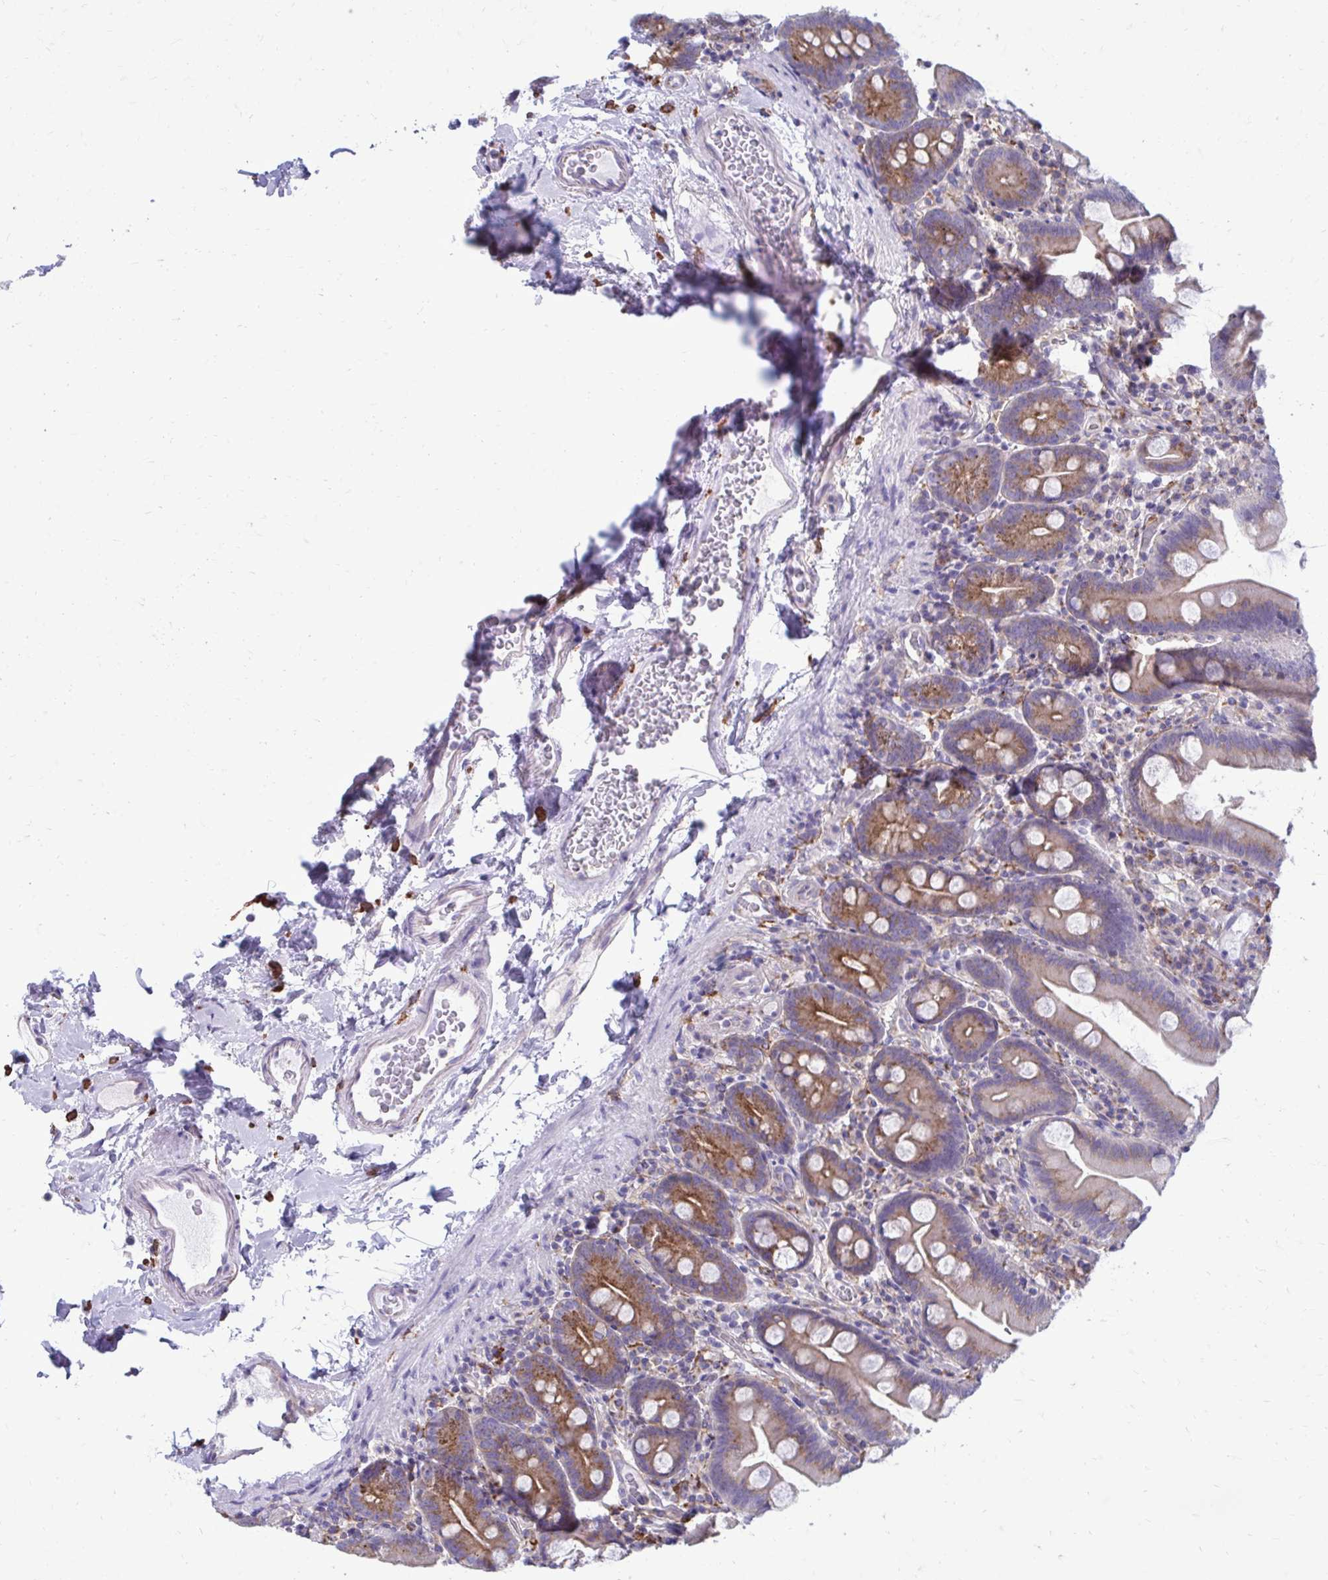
{"staining": {"intensity": "moderate", "quantity": "25%-75%", "location": "cytoplasmic/membranous"}, "tissue": "small intestine", "cell_type": "Glandular cells", "image_type": "normal", "snomed": [{"axis": "morphology", "description": "Normal tissue, NOS"}, {"axis": "topography", "description": "Small intestine"}], "caption": "Immunohistochemistry (IHC) staining of unremarkable small intestine, which shows medium levels of moderate cytoplasmic/membranous positivity in approximately 25%-75% of glandular cells indicating moderate cytoplasmic/membranous protein positivity. The staining was performed using DAB (3,3'-diaminobenzidine) (brown) for protein detection and nuclei were counterstained in hematoxylin (blue).", "gene": "CLTA", "patient": {"sex": "female", "age": 68}}